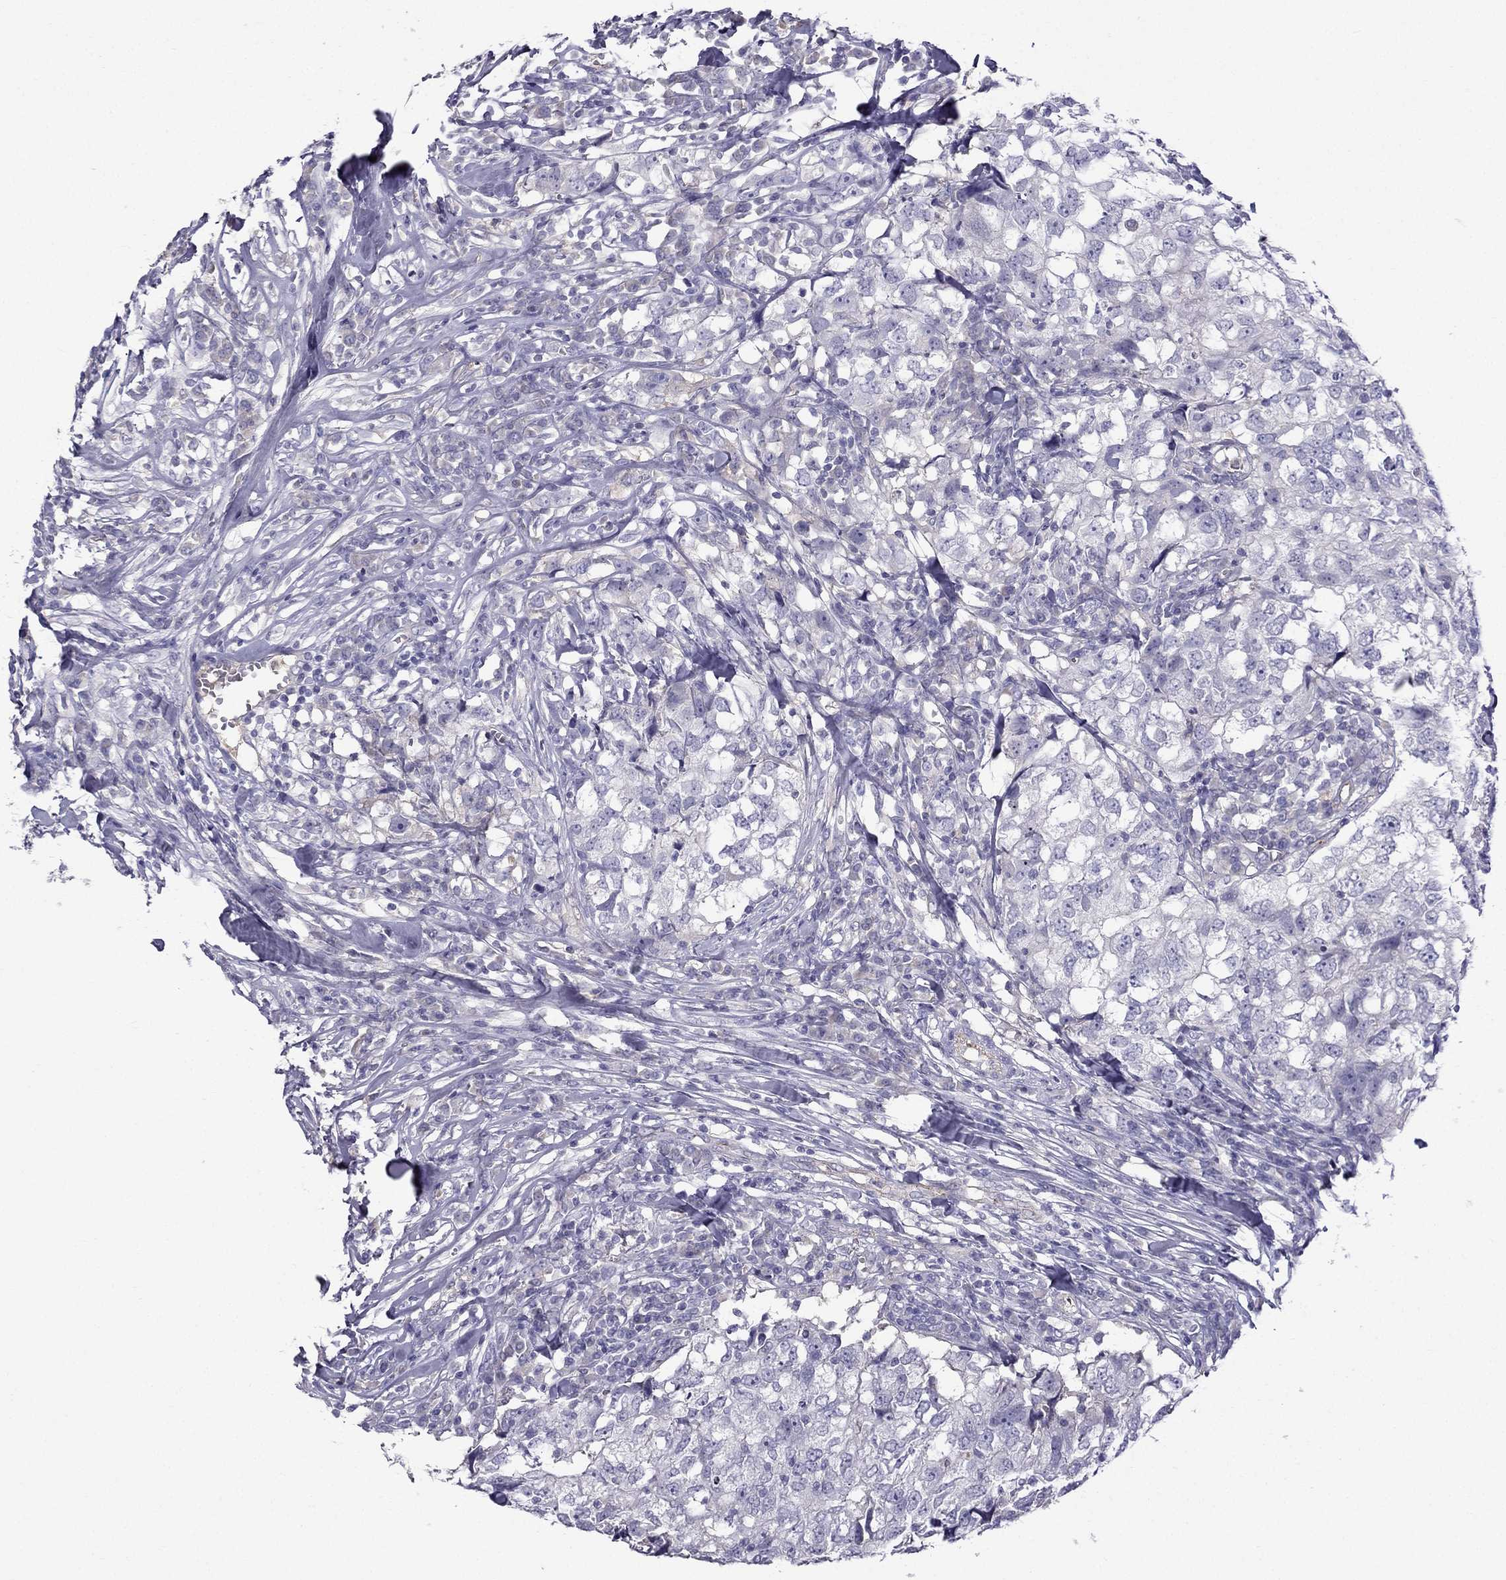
{"staining": {"intensity": "negative", "quantity": "none", "location": "none"}, "tissue": "breast cancer", "cell_type": "Tumor cells", "image_type": "cancer", "snomed": [{"axis": "morphology", "description": "Duct carcinoma"}, {"axis": "topography", "description": "Breast"}], "caption": "Breast invasive ductal carcinoma was stained to show a protein in brown. There is no significant positivity in tumor cells.", "gene": "STOML3", "patient": {"sex": "female", "age": 30}}